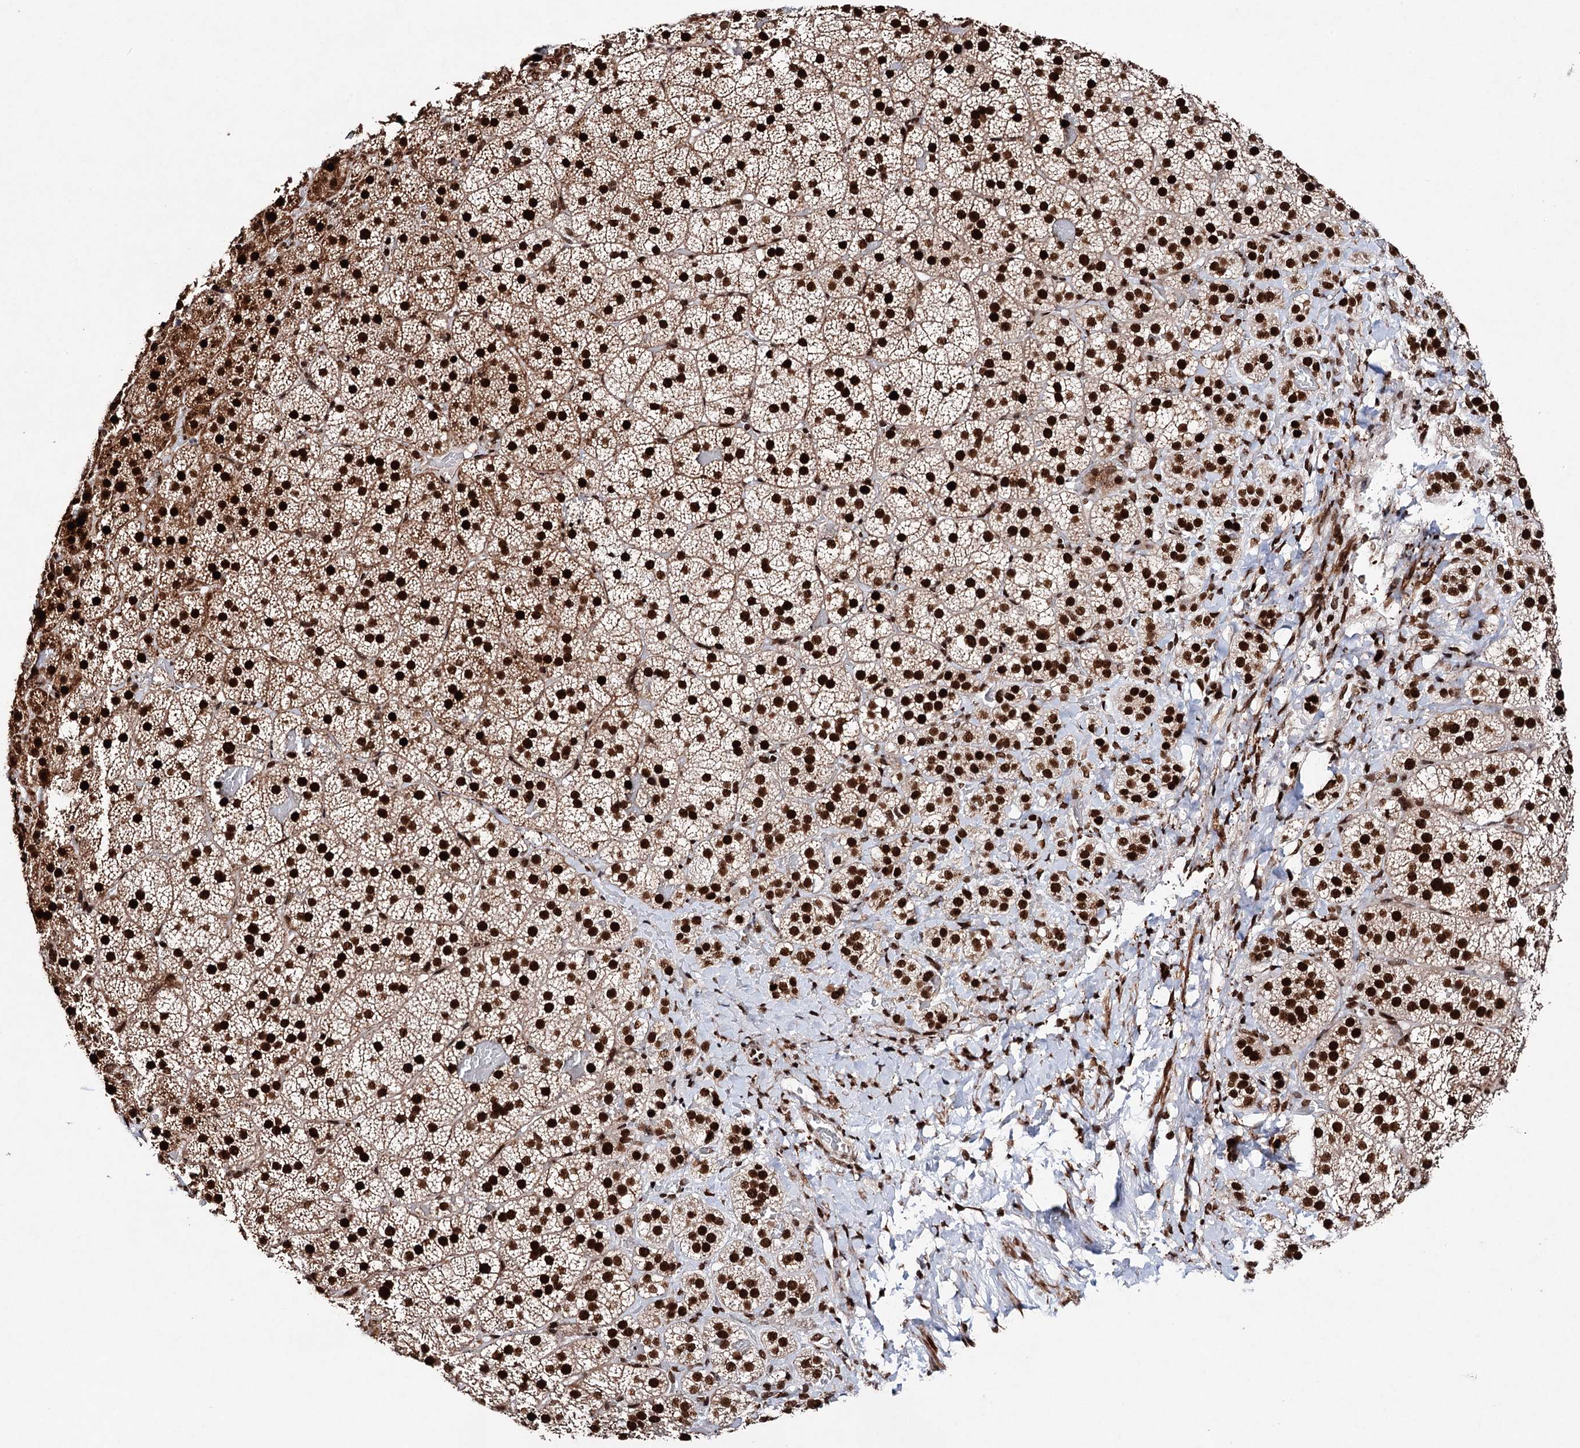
{"staining": {"intensity": "strong", "quantity": ">75%", "location": "cytoplasmic/membranous,nuclear"}, "tissue": "adrenal gland", "cell_type": "Glandular cells", "image_type": "normal", "snomed": [{"axis": "morphology", "description": "Normal tissue, NOS"}, {"axis": "topography", "description": "Adrenal gland"}], "caption": "Approximately >75% of glandular cells in benign human adrenal gland show strong cytoplasmic/membranous,nuclear protein staining as visualized by brown immunohistochemical staining.", "gene": "MATR3", "patient": {"sex": "female", "age": 44}}